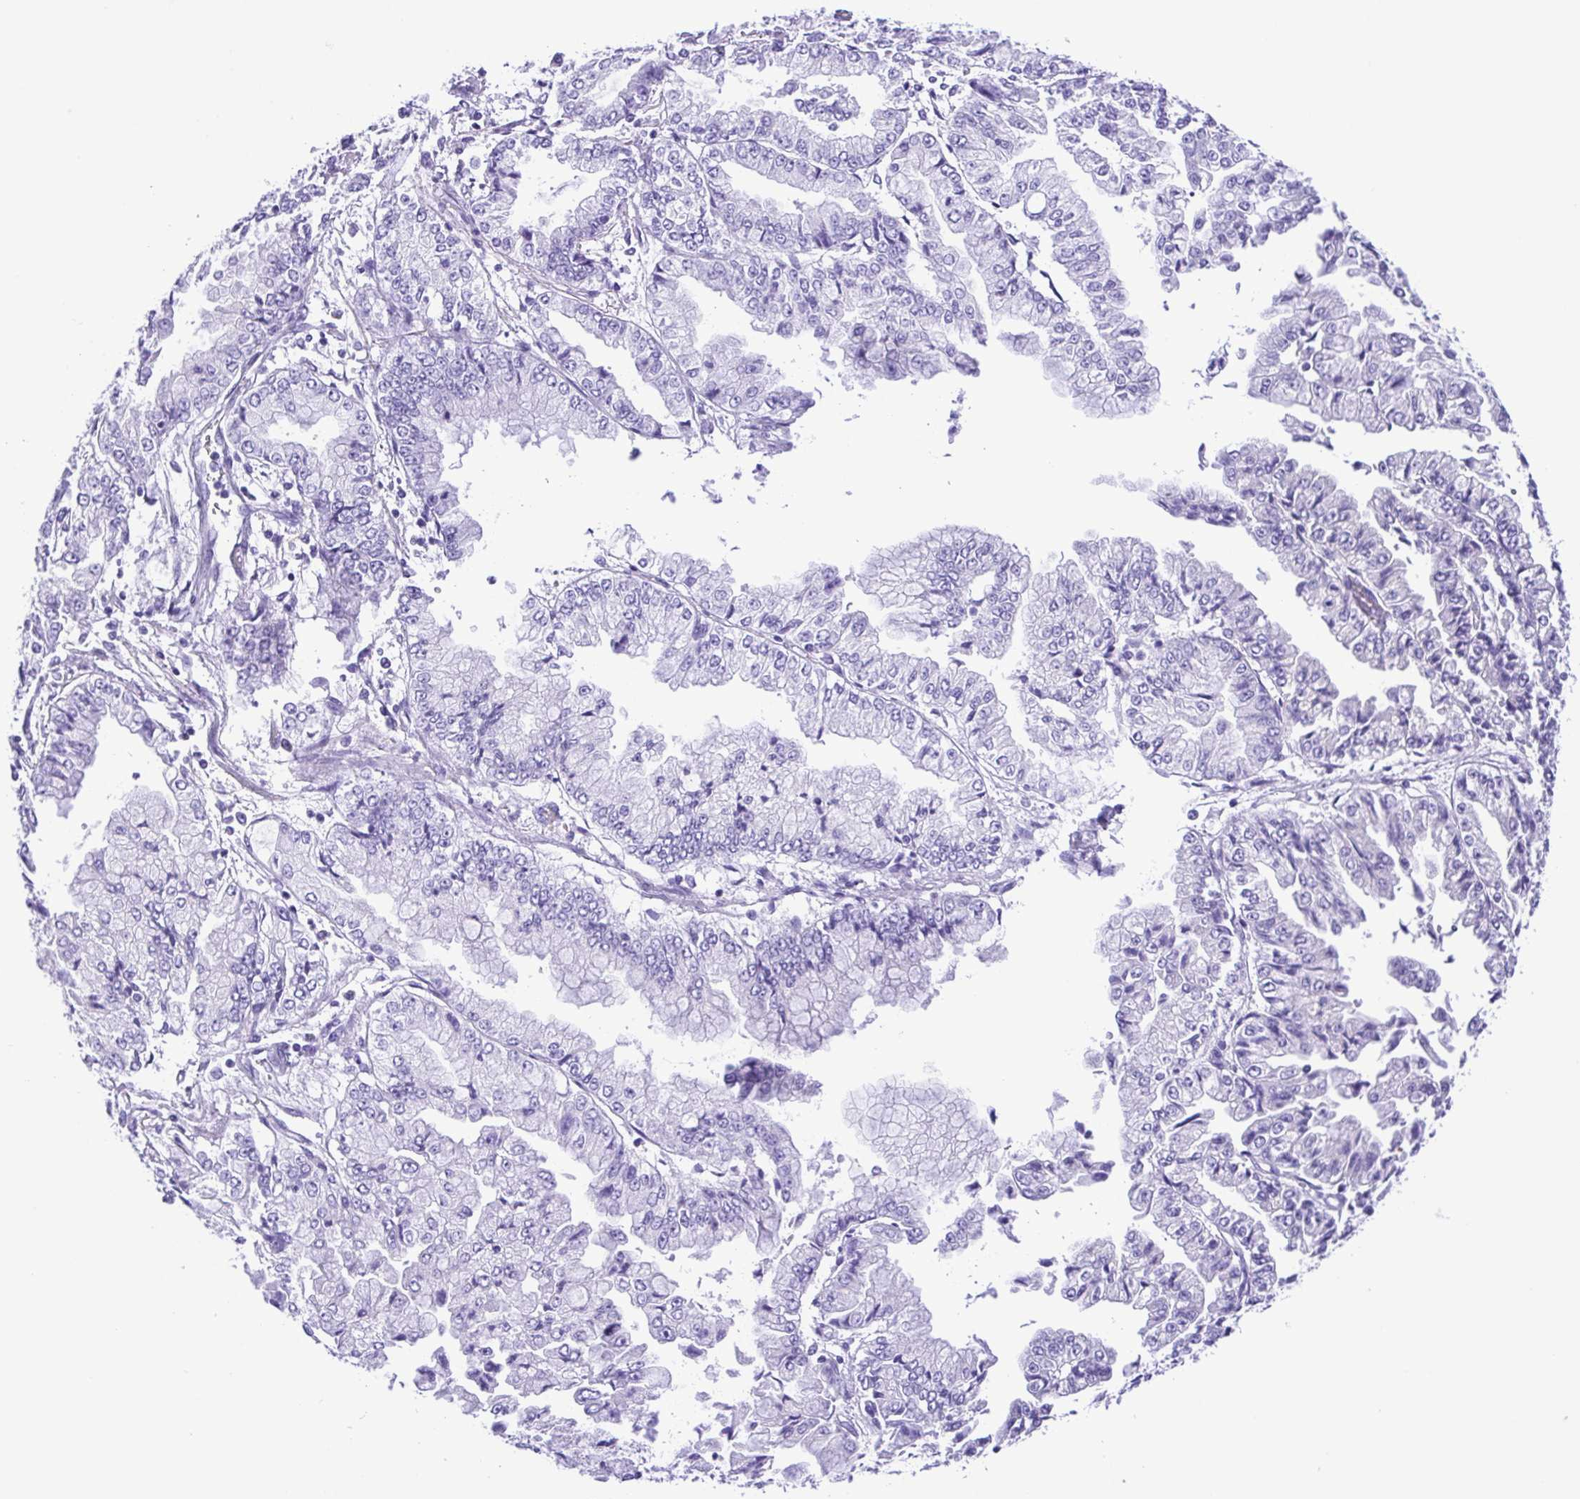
{"staining": {"intensity": "negative", "quantity": "none", "location": "none"}, "tissue": "stomach cancer", "cell_type": "Tumor cells", "image_type": "cancer", "snomed": [{"axis": "morphology", "description": "Adenocarcinoma, NOS"}, {"axis": "topography", "description": "Stomach, upper"}], "caption": "Immunohistochemistry (IHC) image of neoplastic tissue: stomach cancer stained with DAB displays no significant protein staining in tumor cells. (DAB (3,3'-diaminobenzidine) immunohistochemistry with hematoxylin counter stain).", "gene": "PAK3", "patient": {"sex": "female", "age": 74}}